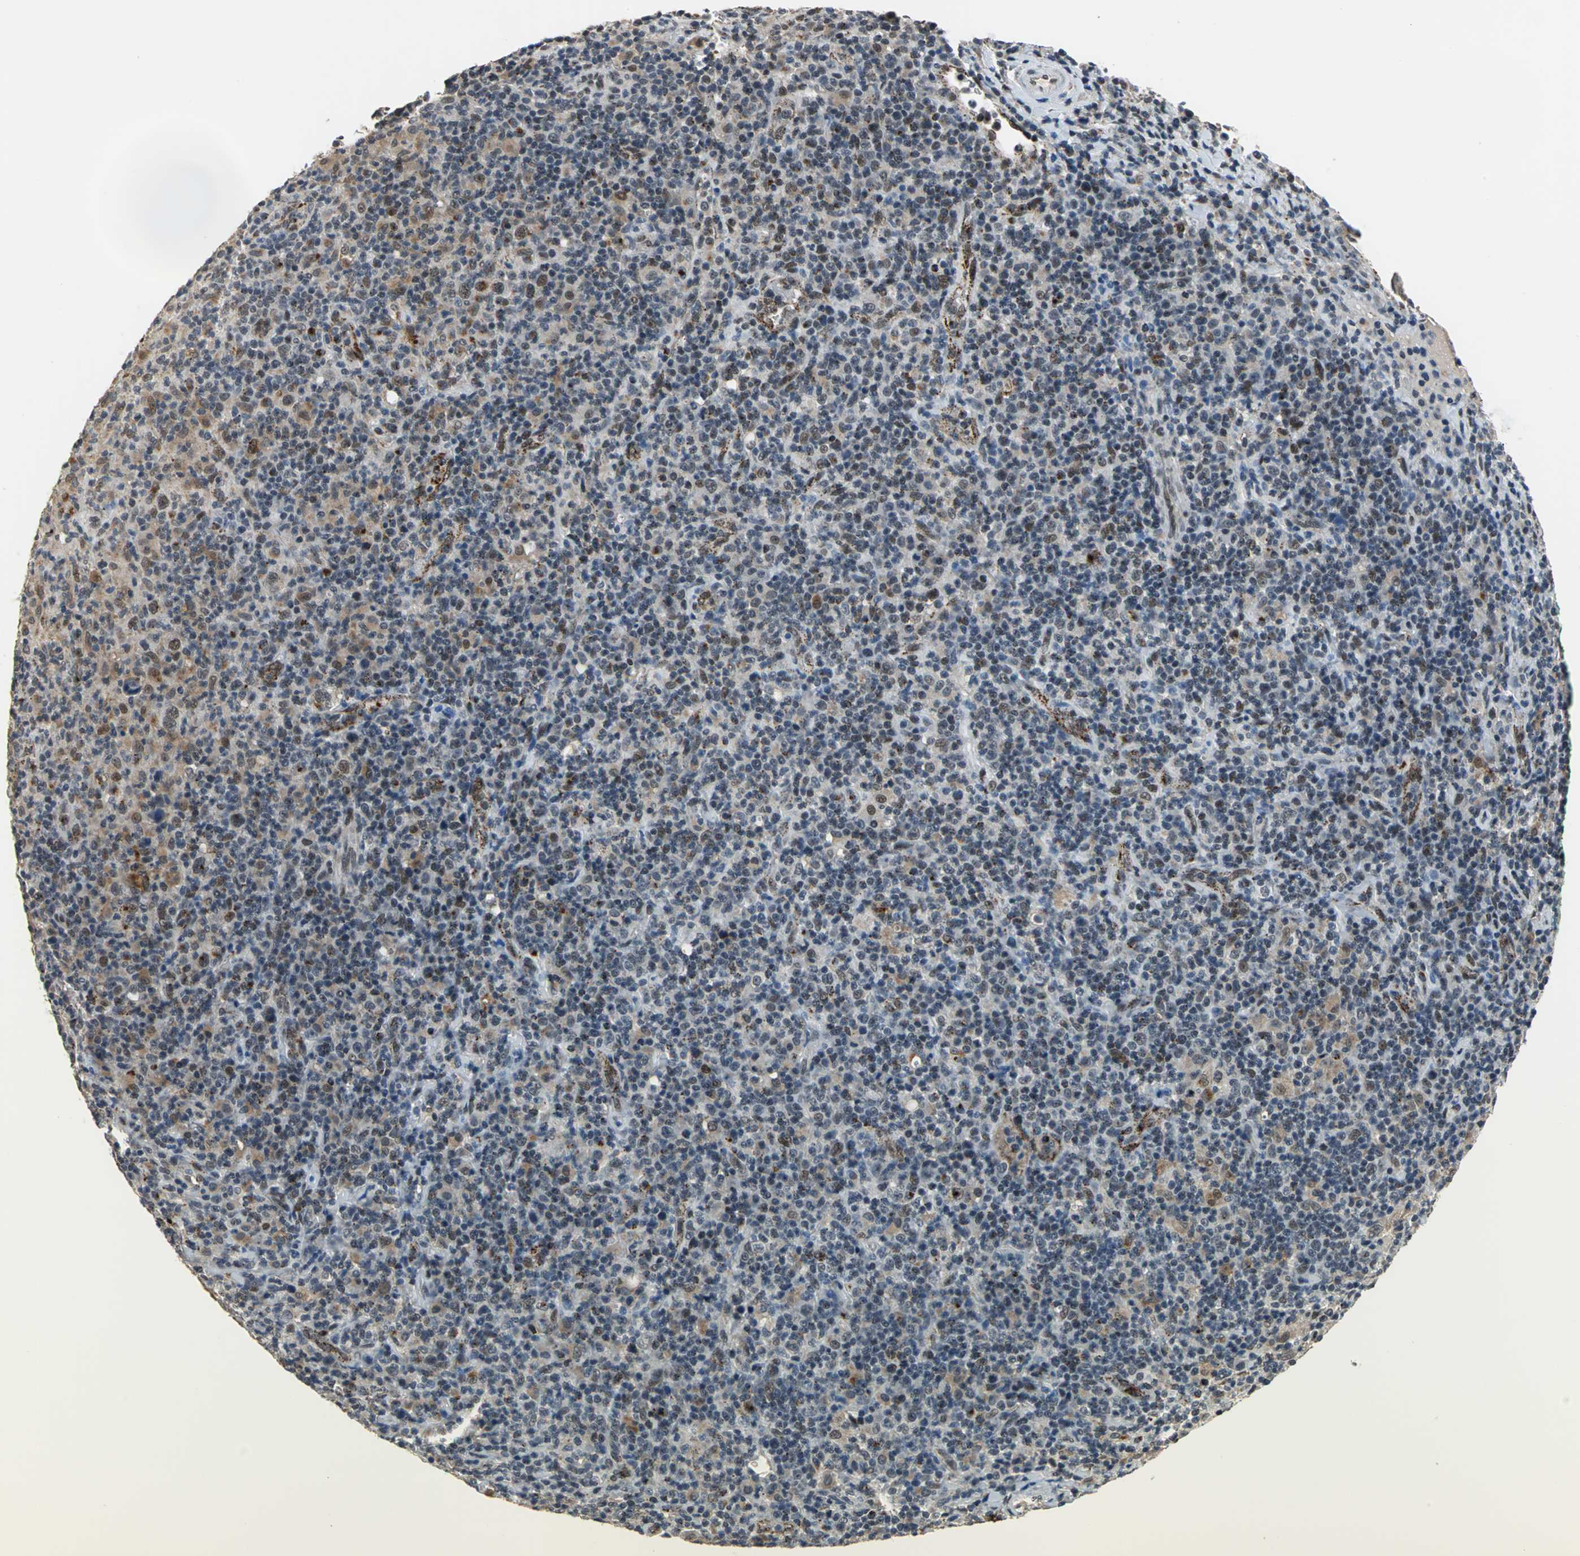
{"staining": {"intensity": "moderate", "quantity": "<25%", "location": "cytoplasmic/membranous,nuclear"}, "tissue": "lymphoma", "cell_type": "Tumor cells", "image_type": "cancer", "snomed": [{"axis": "morphology", "description": "Hodgkin's disease, NOS"}, {"axis": "topography", "description": "Lymph node"}], "caption": "The photomicrograph reveals a brown stain indicating the presence of a protein in the cytoplasmic/membranous and nuclear of tumor cells in lymphoma. (DAB (3,3'-diaminobenzidine) = brown stain, brightfield microscopy at high magnification).", "gene": "ELF2", "patient": {"sex": "male", "age": 65}}